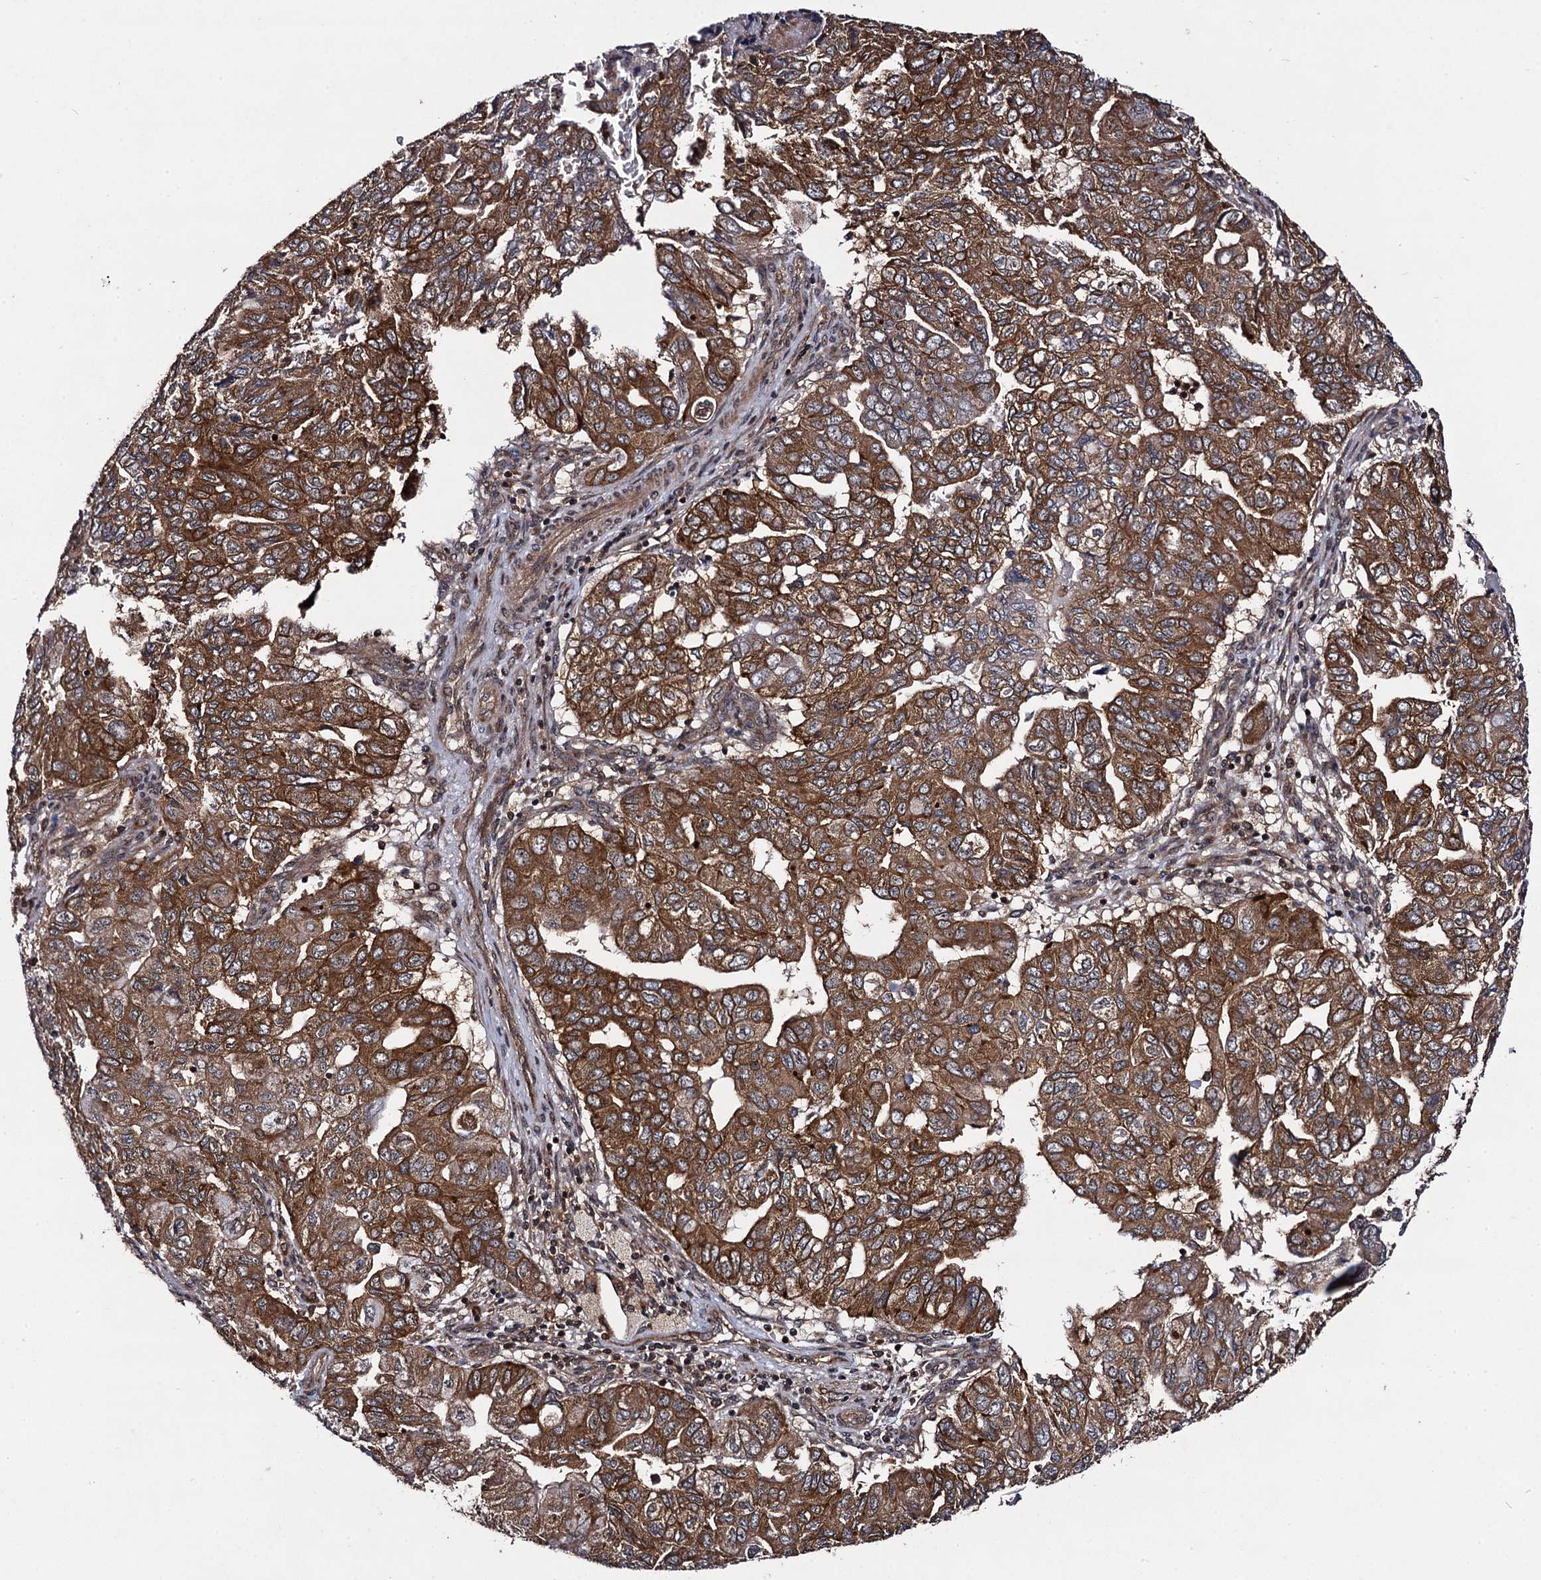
{"staining": {"intensity": "strong", "quantity": ">75%", "location": "cytoplasmic/membranous"}, "tissue": "pancreatic cancer", "cell_type": "Tumor cells", "image_type": "cancer", "snomed": [{"axis": "morphology", "description": "Adenocarcinoma, NOS"}, {"axis": "topography", "description": "Pancreas"}], "caption": "The histopathology image shows a brown stain indicating the presence of a protein in the cytoplasmic/membranous of tumor cells in pancreatic cancer. (Stains: DAB in brown, nuclei in blue, Microscopy: brightfield microscopy at high magnification).", "gene": "KXD1", "patient": {"sex": "male", "age": 51}}